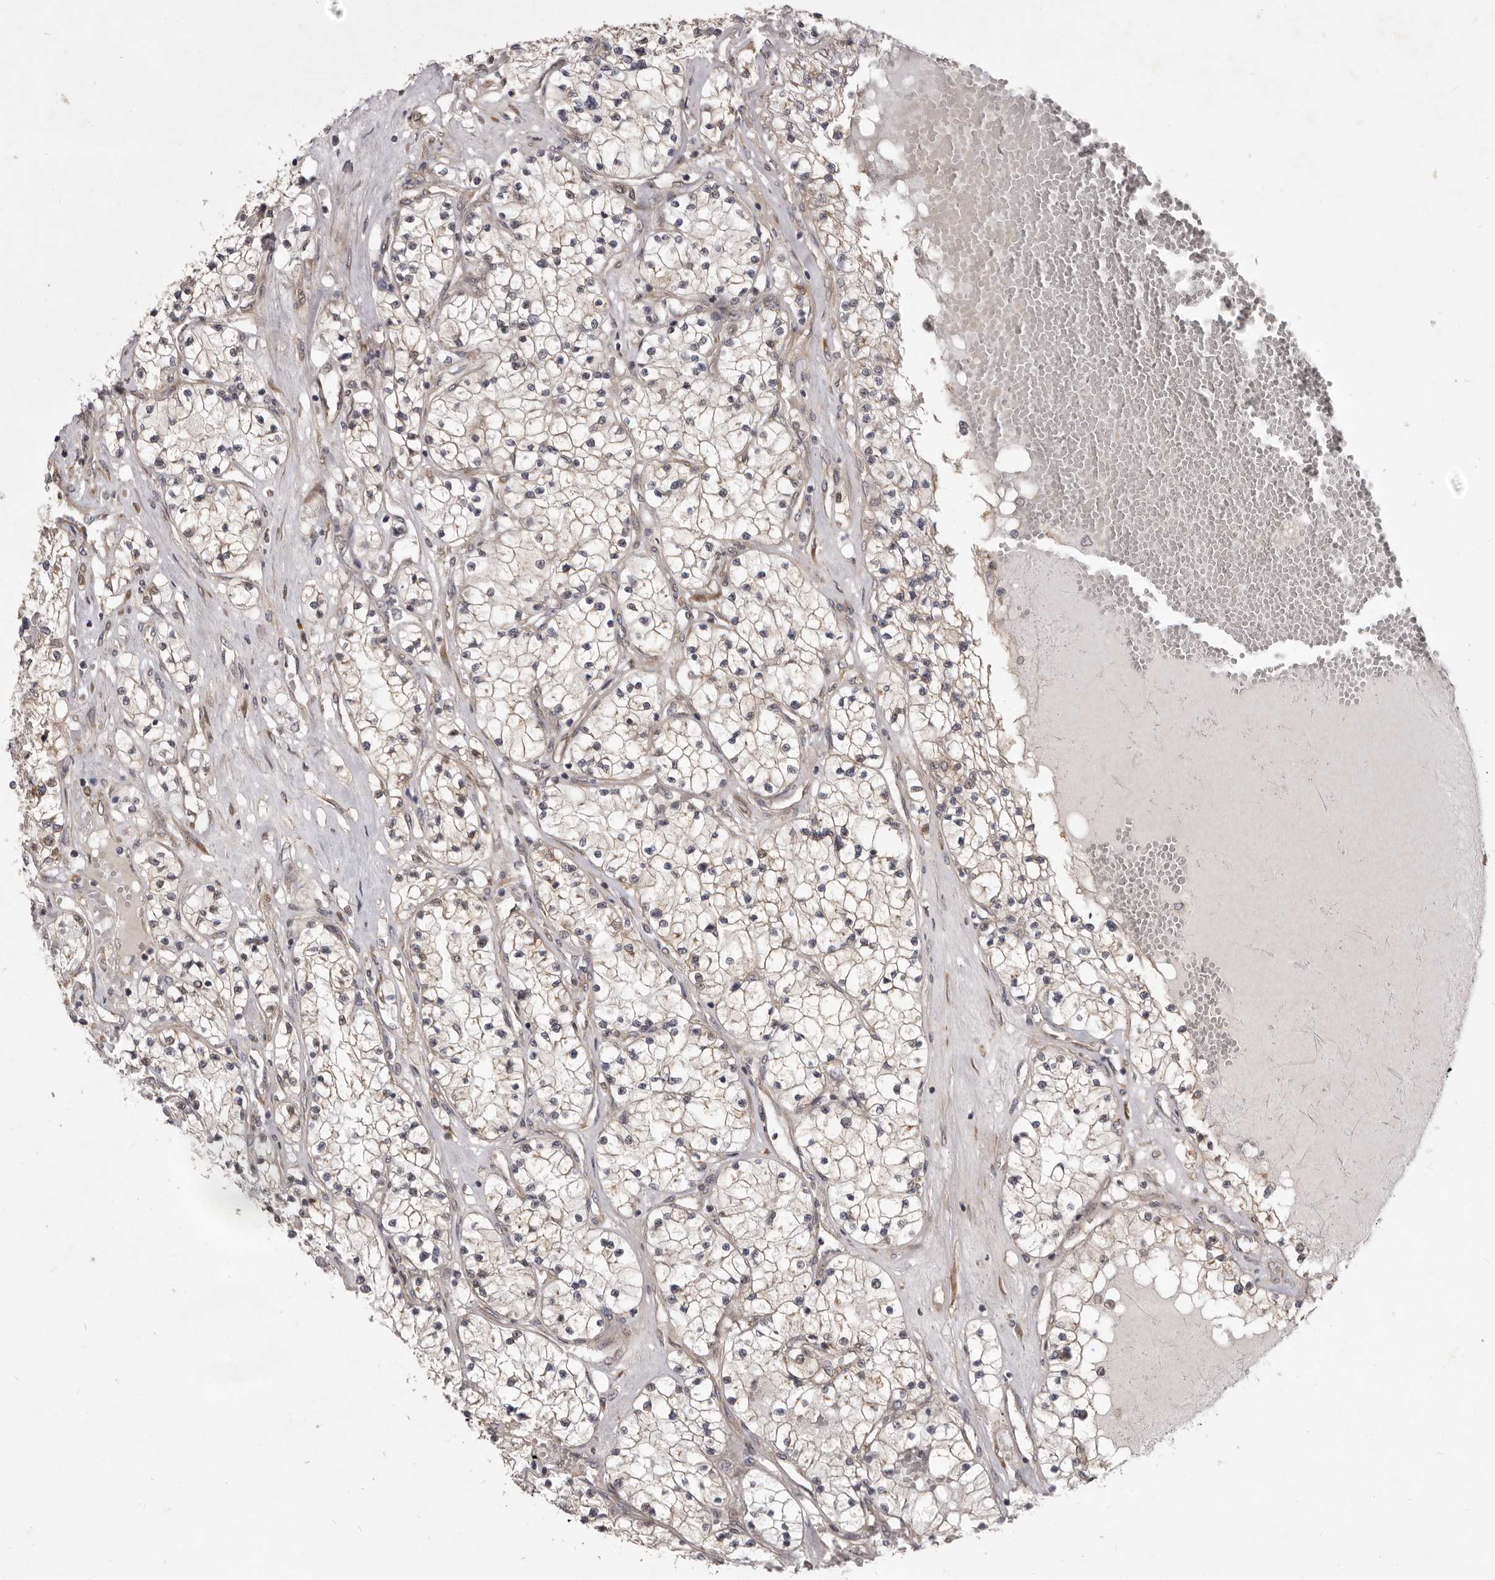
{"staining": {"intensity": "weak", "quantity": "25%-75%", "location": "cytoplasmic/membranous"}, "tissue": "renal cancer", "cell_type": "Tumor cells", "image_type": "cancer", "snomed": [{"axis": "morphology", "description": "Normal tissue, NOS"}, {"axis": "morphology", "description": "Adenocarcinoma, NOS"}, {"axis": "topography", "description": "Kidney"}], "caption": "IHC (DAB) staining of renal adenocarcinoma displays weak cytoplasmic/membranous protein positivity in approximately 25%-75% of tumor cells.", "gene": "TBC1D8B", "patient": {"sex": "male", "age": 68}}